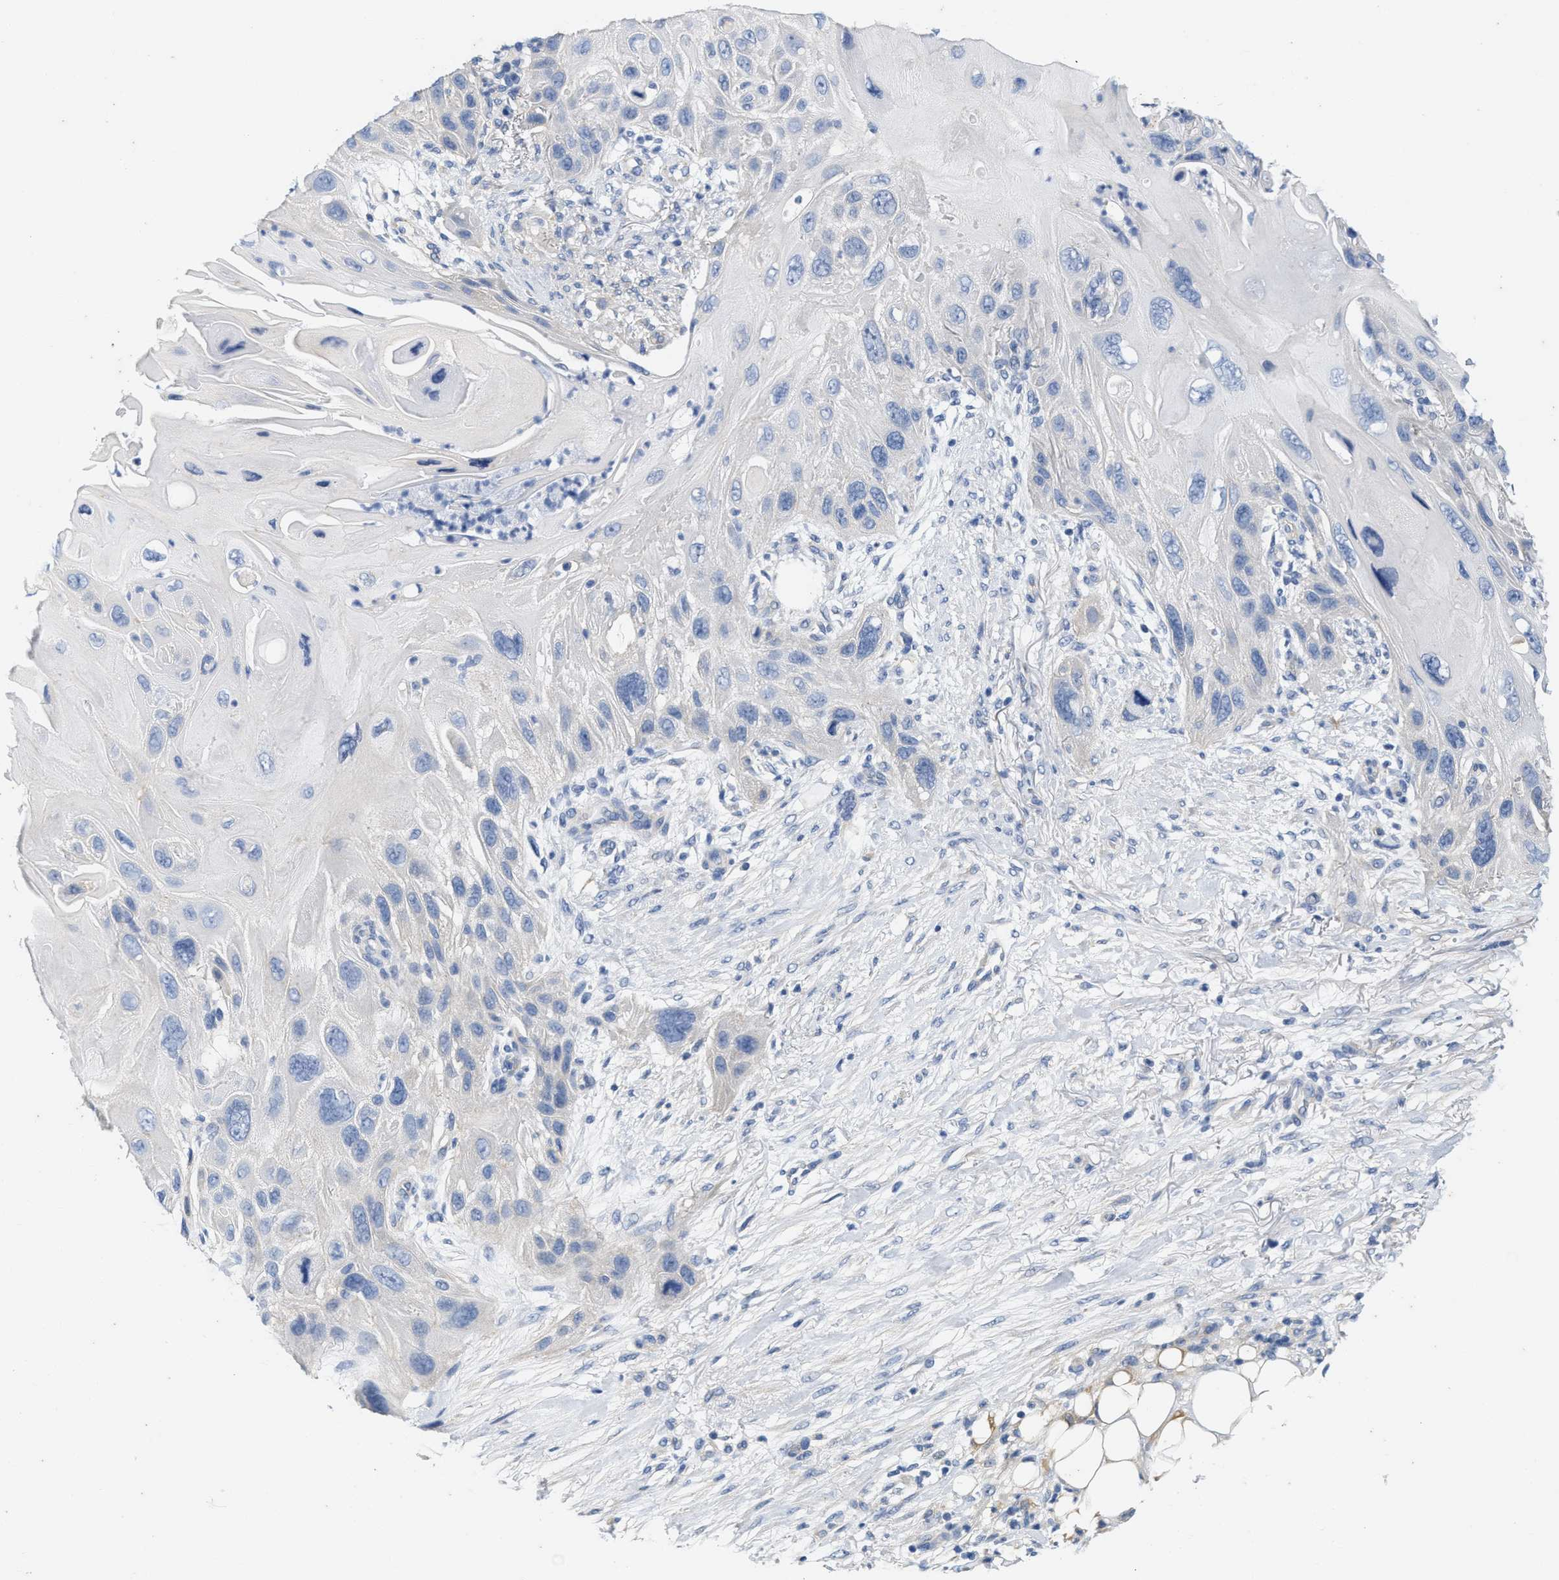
{"staining": {"intensity": "negative", "quantity": "none", "location": "none"}, "tissue": "skin cancer", "cell_type": "Tumor cells", "image_type": "cancer", "snomed": [{"axis": "morphology", "description": "Squamous cell carcinoma, NOS"}, {"axis": "topography", "description": "Skin"}], "caption": "Tumor cells are negative for brown protein staining in squamous cell carcinoma (skin).", "gene": "ABCB11", "patient": {"sex": "female", "age": 77}}